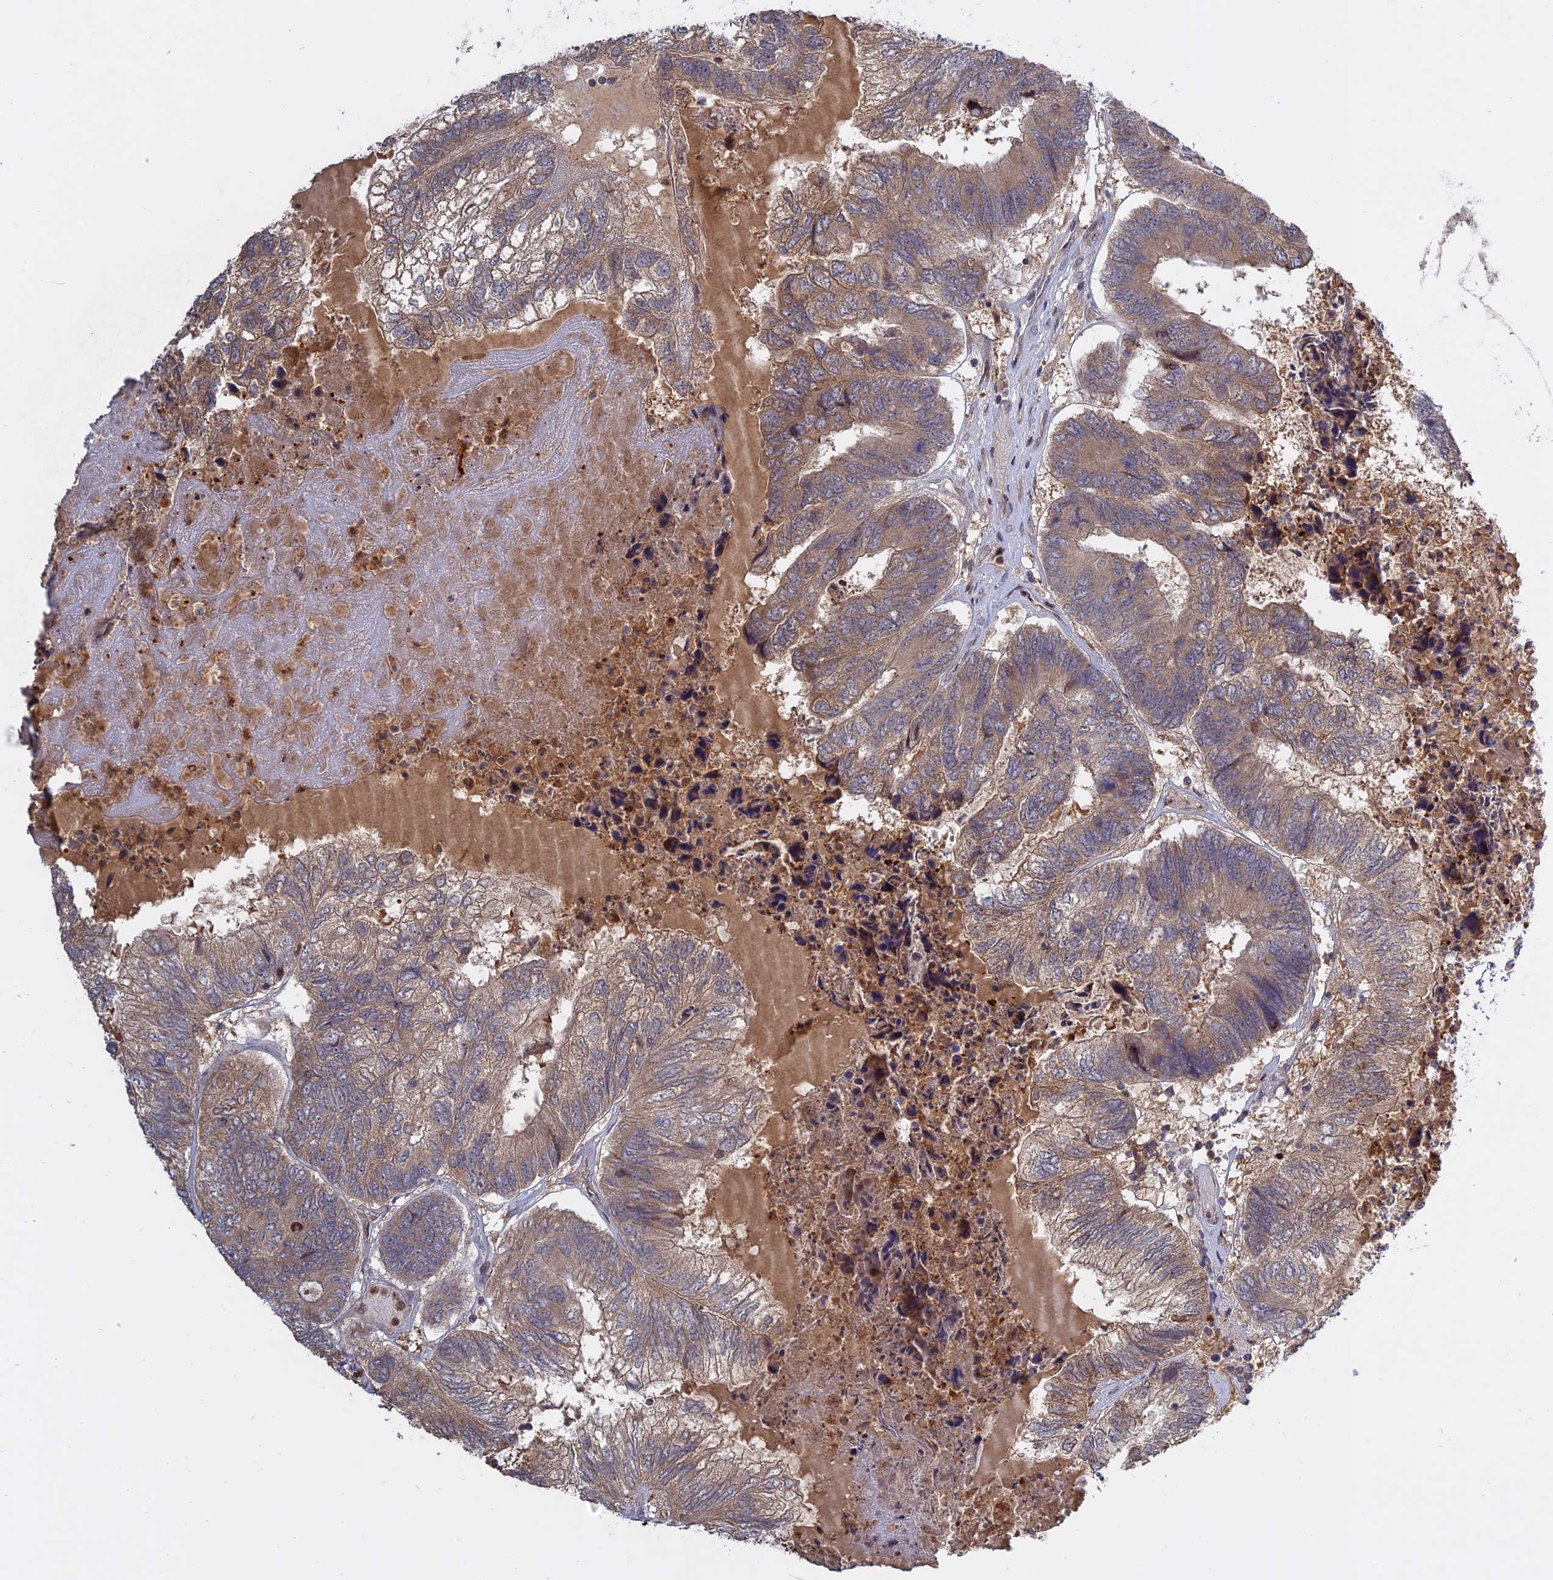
{"staining": {"intensity": "moderate", "quantity": ">75%", "location": "cytoplasmic/membranous"}, "tissue": "colorectal cancer", "cell_type": "Tumor cells", "image_type": "cancer", "snomed": [{"axis": "morphology", "description": "Adenocarcinoma, NOS"}, {"axis": "topography", "description": "Colon"}], "caption": "Human colorectal cancer stained with a protein marker demonstrates moderate staining in tumor cells.", "gene": "TMEM208", "patient": {"sex": "female", "age": 67}}